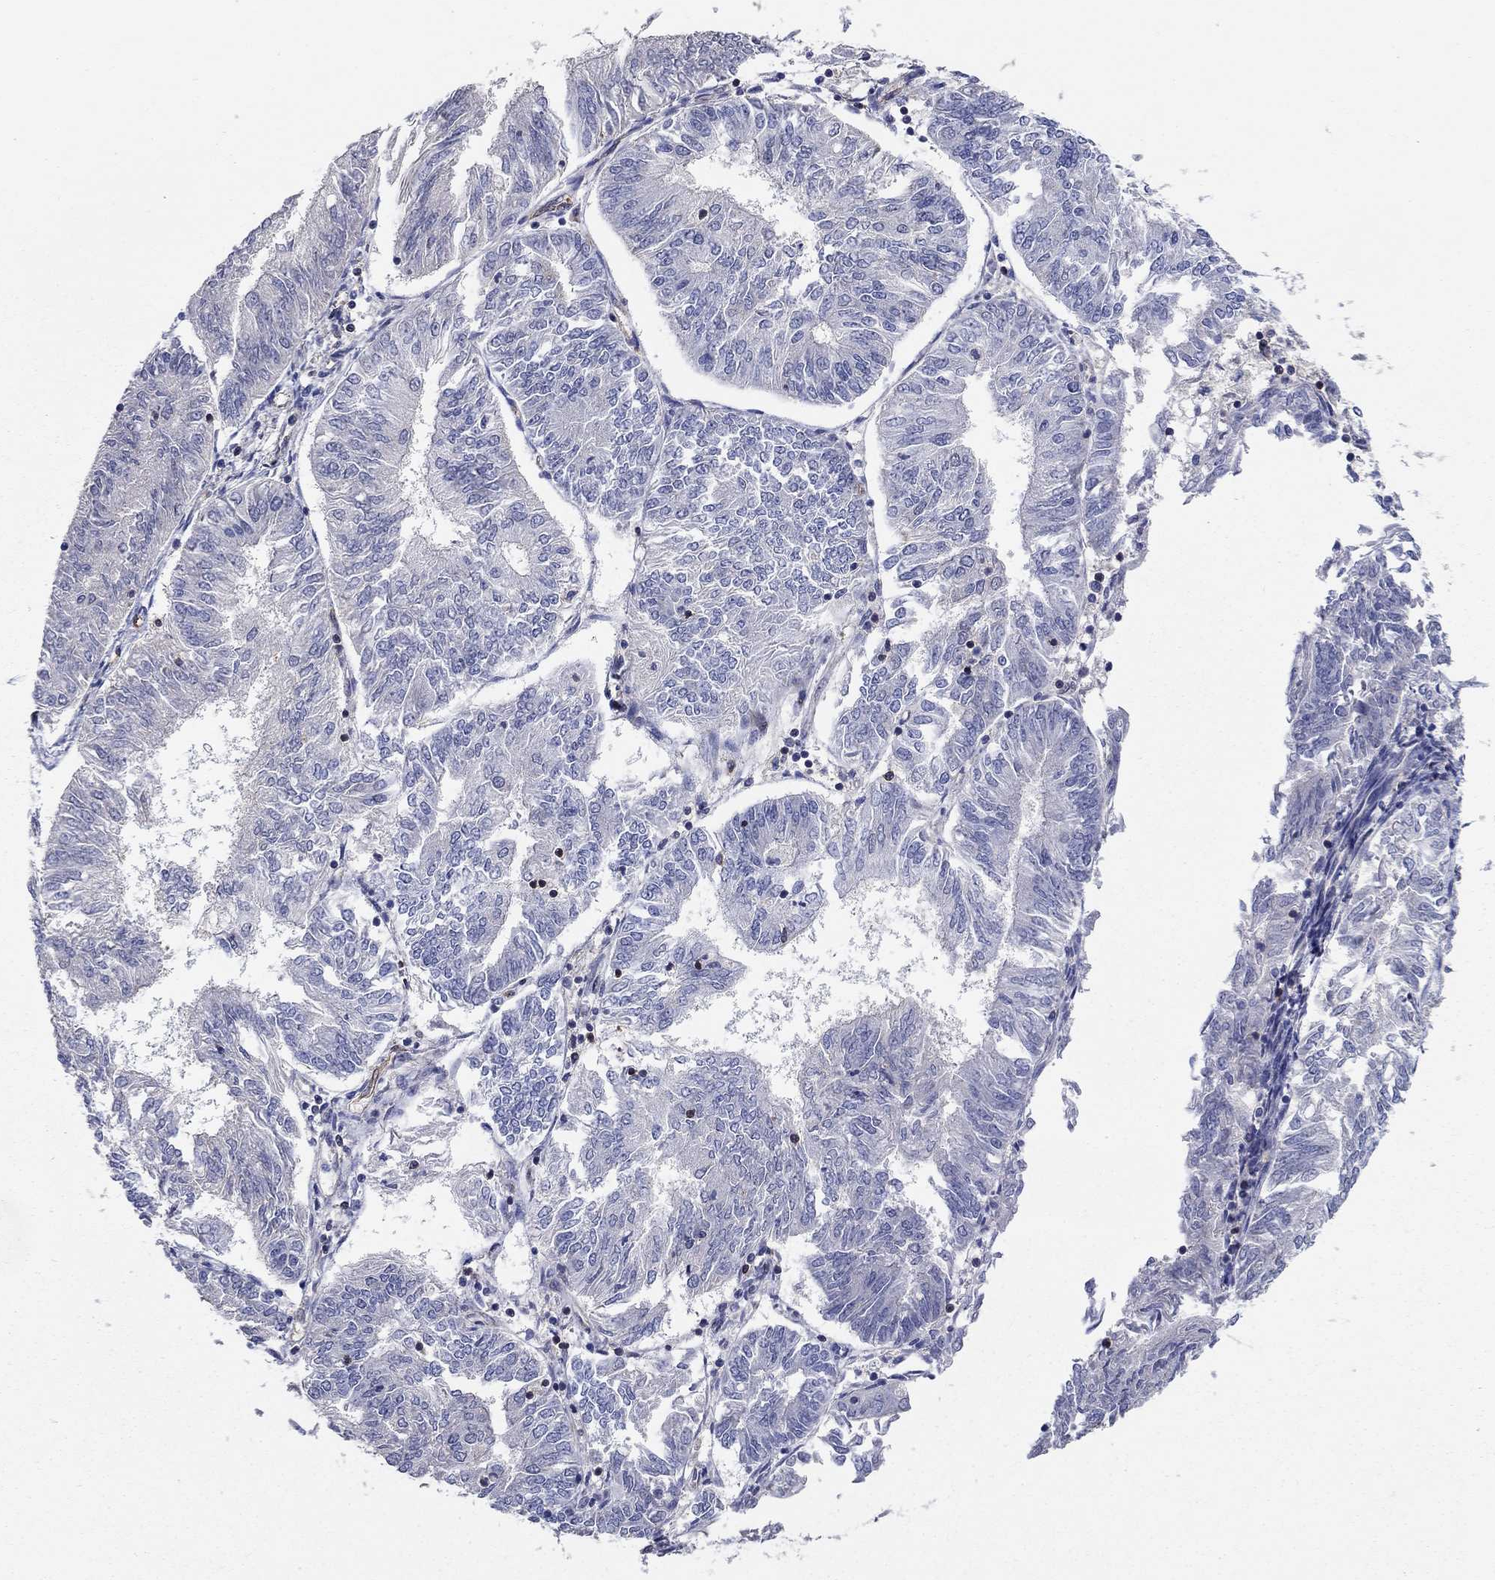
{"staining": {"intensity": "negative", "quantity": "none", "location": "none"}, "tissue": "endometrial cancer", "cell_type": "Tumor cells", "image_type": "cancer", "snomed": [{"axis": "morphology", "description": "Adenocarcinoma, NOS"}, {"axis": "topography", "description": "Endometrium"}], "caption": "Immunohistochemistry histopathology image of human endometrial cancer stained for a protein (brown), which reveals no expression in tumor cells.", "gene": "AGFG2", "patient": {"sex": "female", "age": 58}}